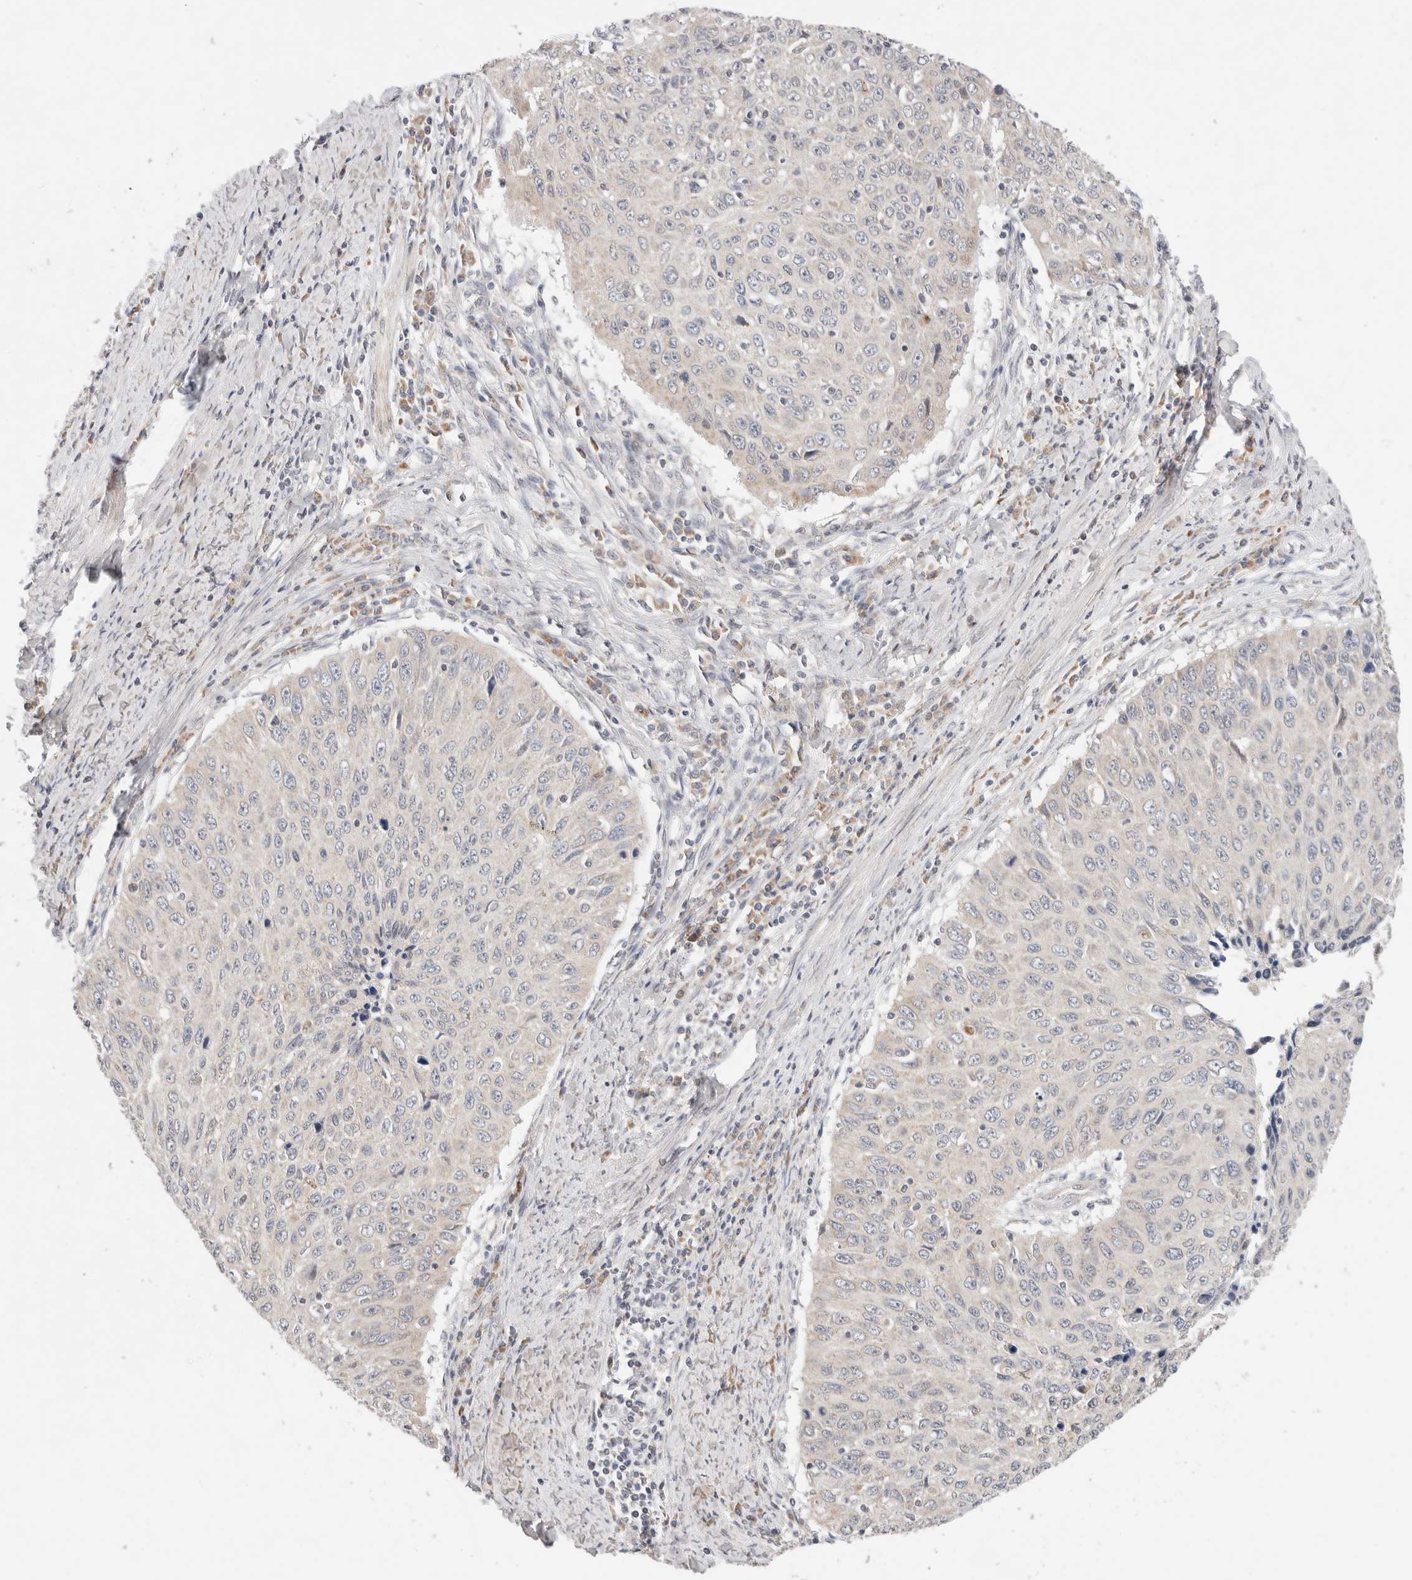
{"staining": {"intensity": "negative", "quantity": "none", "location": "none"}, "tissue": "cervical cancer", "cell_type": "Tumor cells", "image_type": "cancer", "snomed": [{"axis": "morphology", "description": "Squamous cell carcinoma, NOS"}, {"axis": "topography", "description": "Cervix"}], "caption": "Immunohistochemistry image of squamous cell carcinoma (cervical) stained for a protein (brown), which displays no expression in tumor cells.", "gene": "ERI3", "patient": {"sex": "female", "age": 53}}